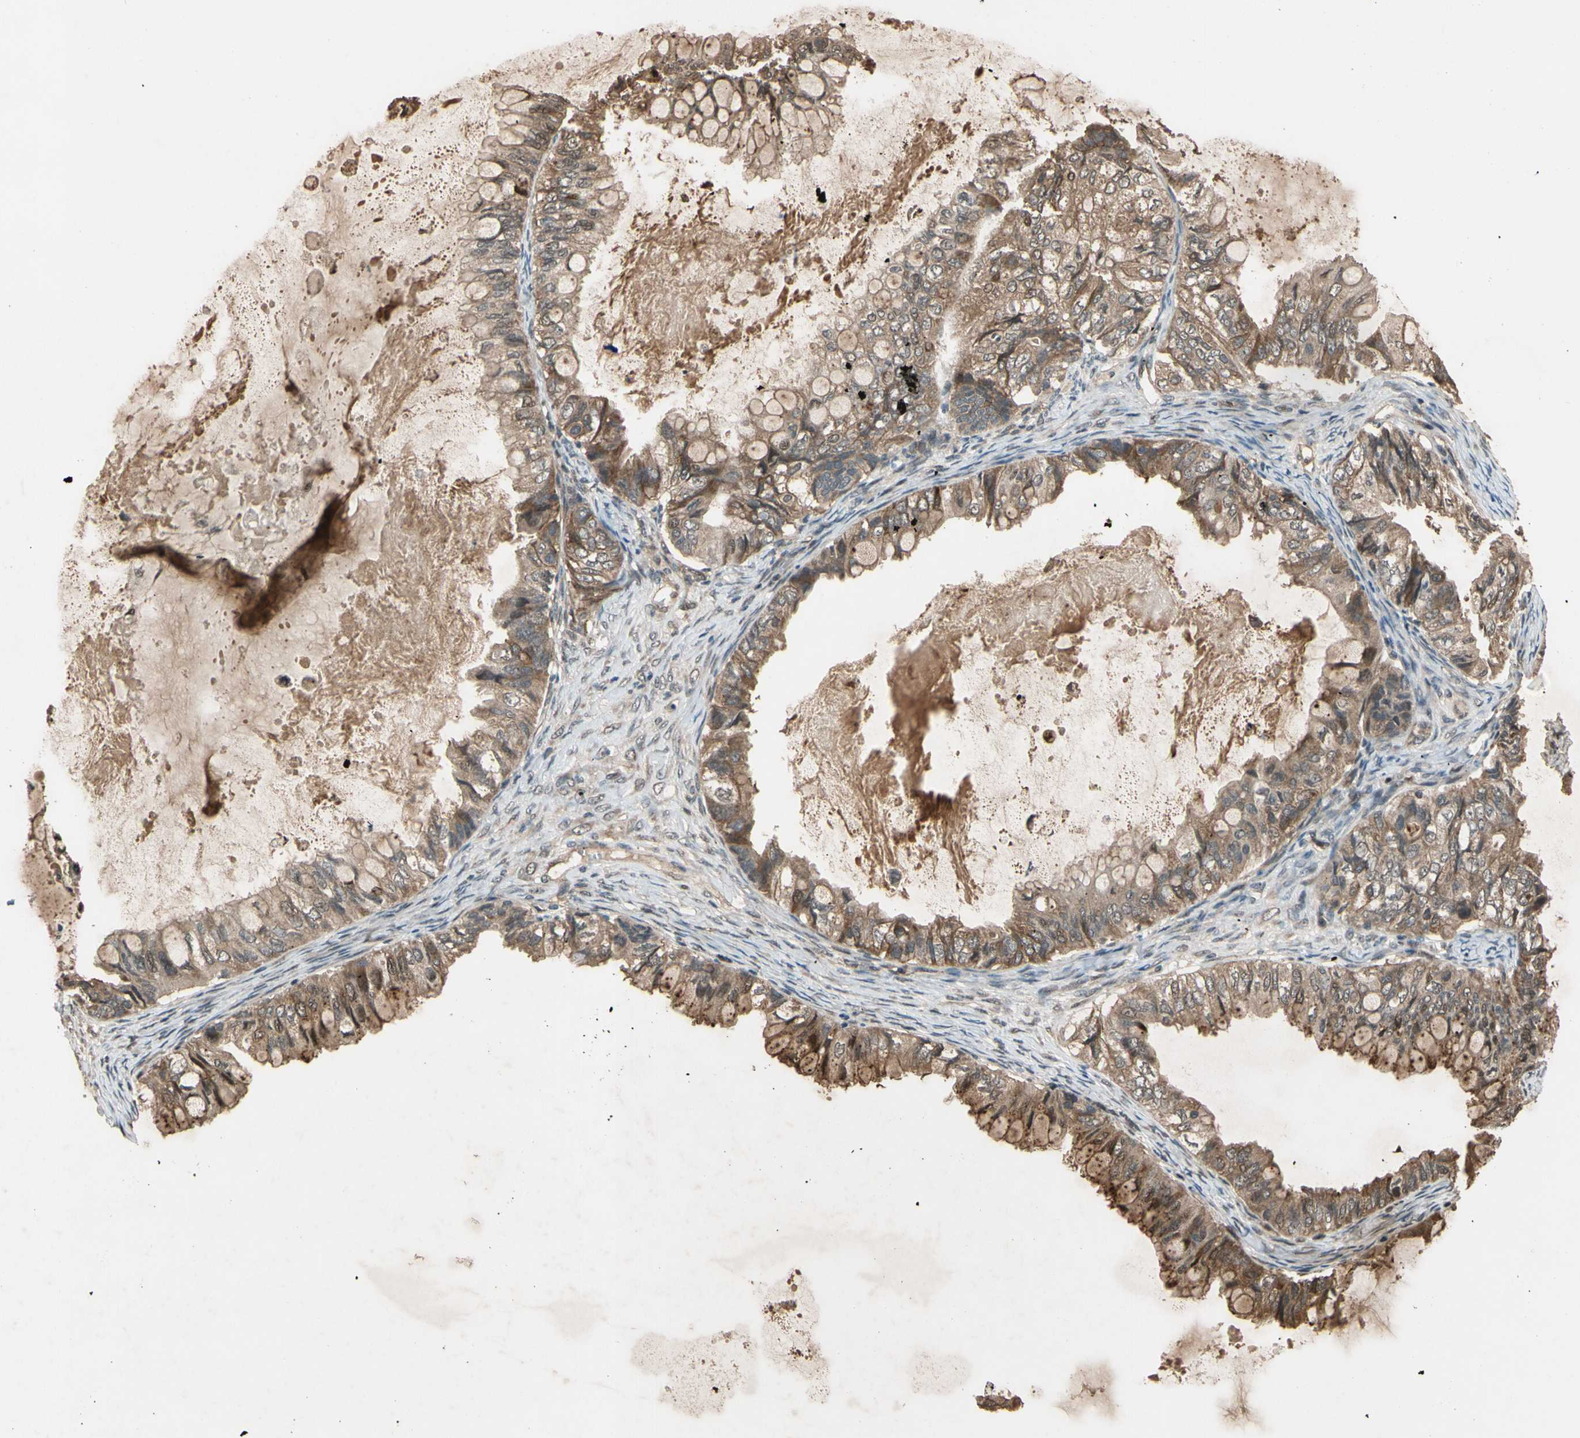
{"staining": {"intensity": "moderate", "quantity": ">75%", "location": "cytoplasmic/membranous"}, "tissue": "ovarian cancer", "cell_type": "Tumor cells", "image_type": "cancer", "snomed": [{"axis": "morphology", "description": "Cystadenocarcinoma, mucinous, NOS"}, {"axis": "topography", "description": "Ovary"}], "caption": "Ovarian cancer was stained to show a protein in brown. There is medium levels of moderate cytoplasmic/membranous expression in approximately >75% of tumor cells. The staining is performed using DAB brown chromogen to label protein expression. The nuclei are counter-stained blue using hematoxylin.", "gene": "TMEM230", "patient": {"sex": "female", "age": 80}}